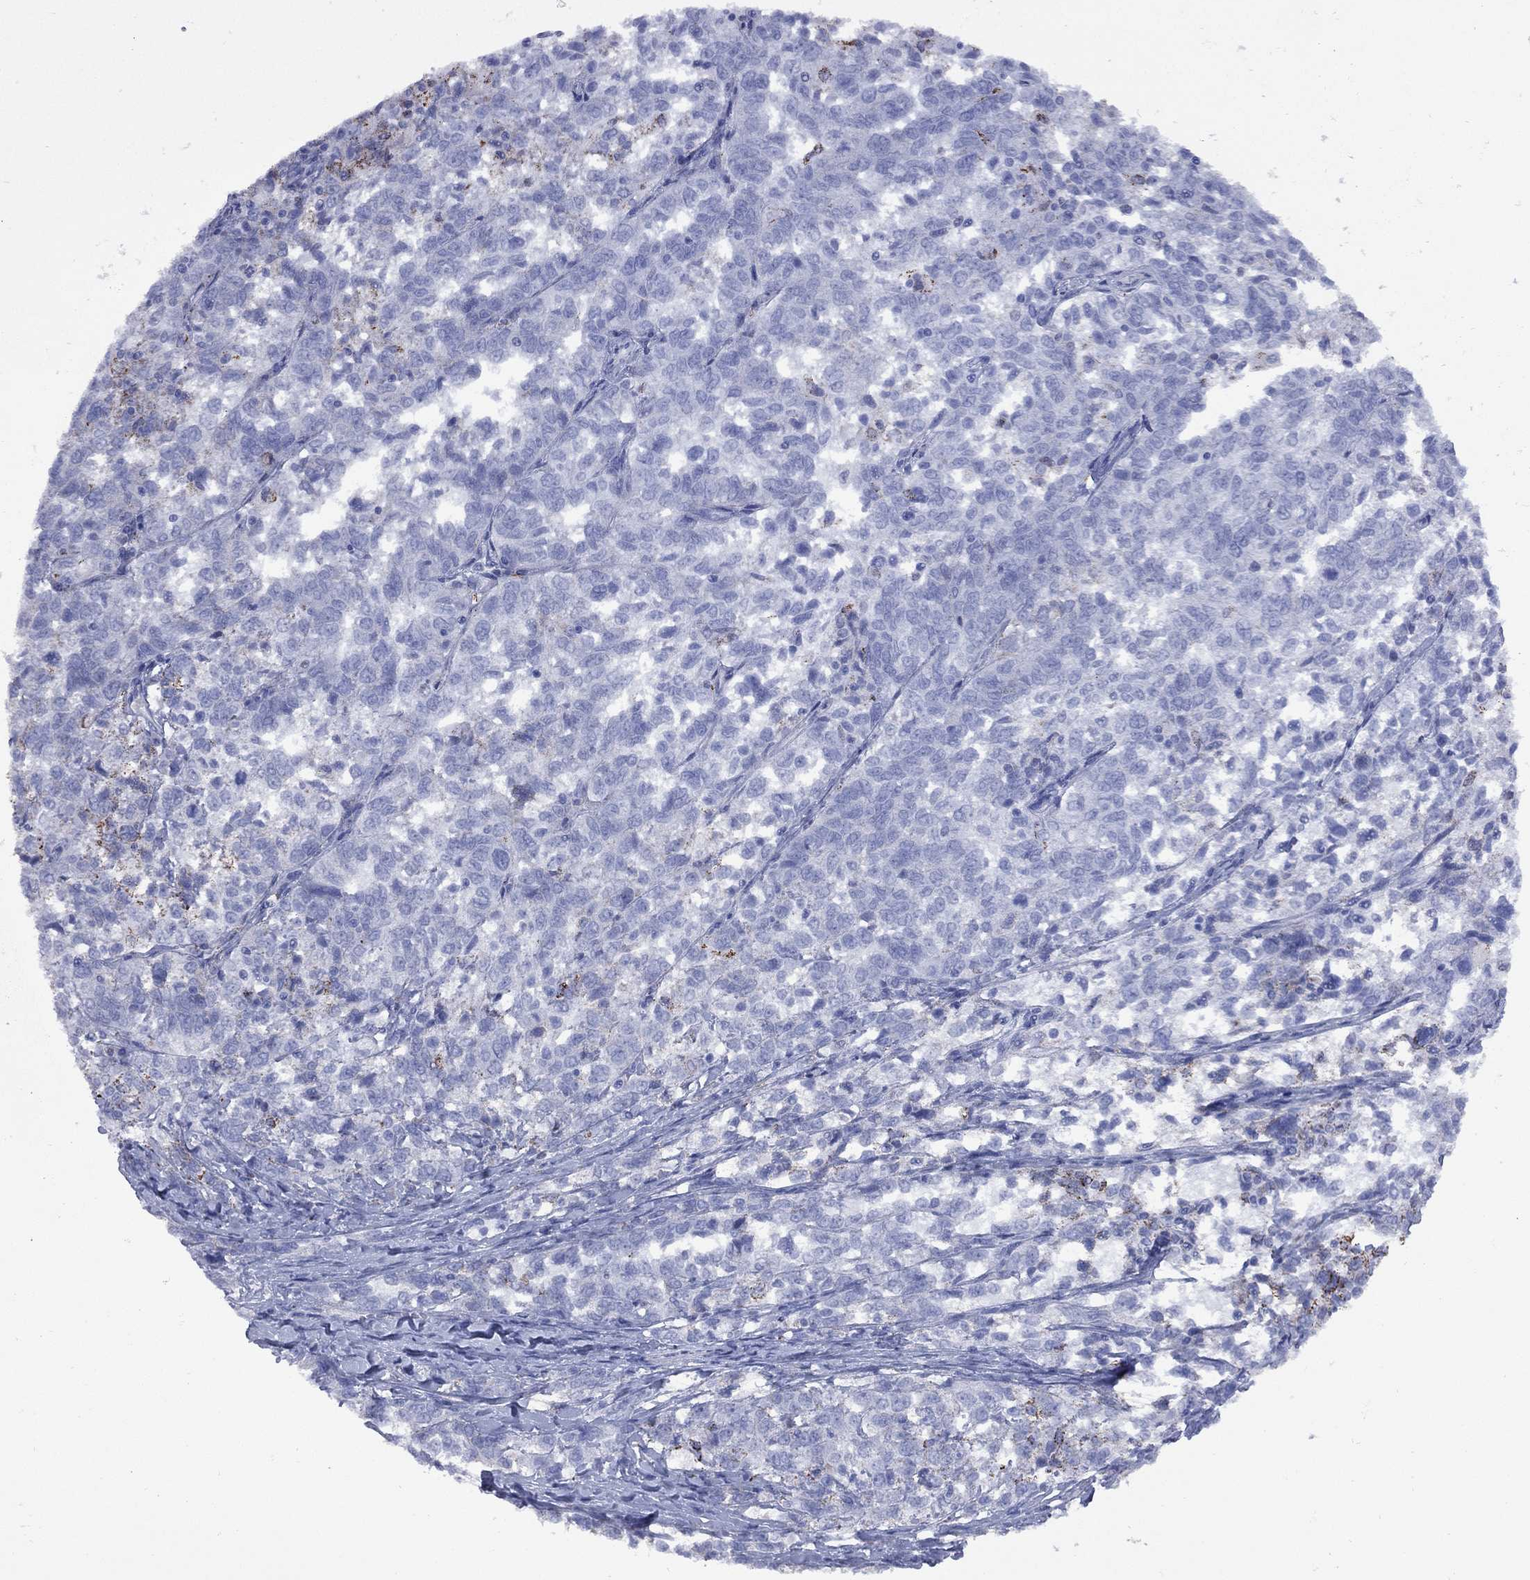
{"staining": {"intensity": "negative", "quantity": "none", "location": "none"}, "tissue": "ovarian cancer", "cell_type": "Tumor cells", "image_type": "cancer", "snomed": [{"axis": "morphology", "description": "Cystadenocarcinoma, serous, NOS"}, {"axis": "topography", "description": "Ovary"}], "caption": "DAB immunohistochemical staining of human ovarian serous cystadenocarcinoma displays no significant positivity in tumor cells. (DAB (3,3'-diaminobenzidine) IHC, high magnification).", "gene": "SESTD1", "patient": {"sex": "female", "age": 71}}